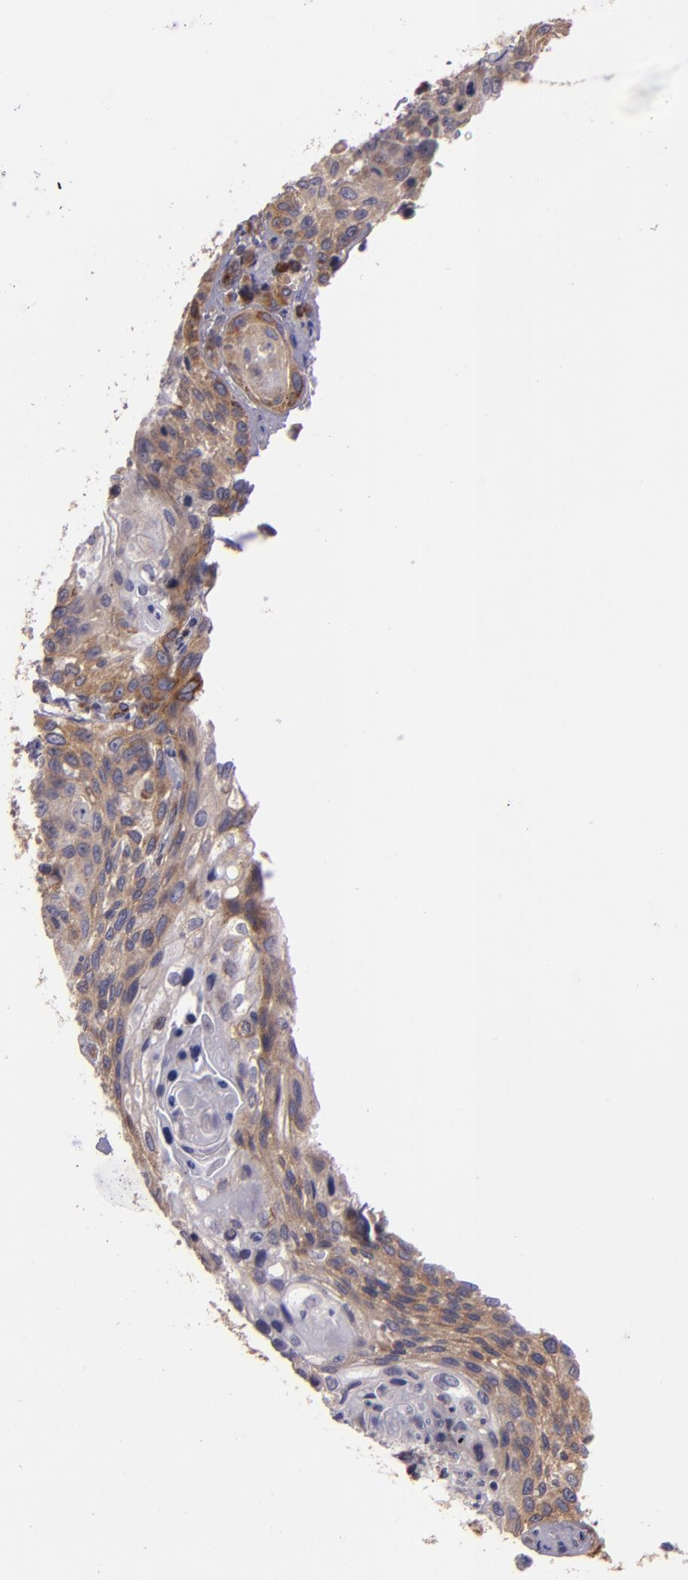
{"staining": {"intensity": "moderate", "quantity": ">75%", "location": "cytoplasmic/membranous"}, "tissue": "cervical cancer", "cell_type": "Tumor cells", "image_type": "cancer", "snomed": [{"axis": "morphology", "description": "Squamous cell carcinoma, NOS"}, {"axis": "topography", "description": "Cervix"}], "caption": "Immunohistochemistry (IHC) (DAB (3,3'-diaminobenzidine)) staining of cervical squamous cell carcinoma displays moderate cytoplasmic/membranous protein expression in about >75% of tumor cells. Ihc stains the protein of interest in brown and the nuclei are stained blue.", "gene": "ECE1", "patient": {"sex": "female", "age": 32}}